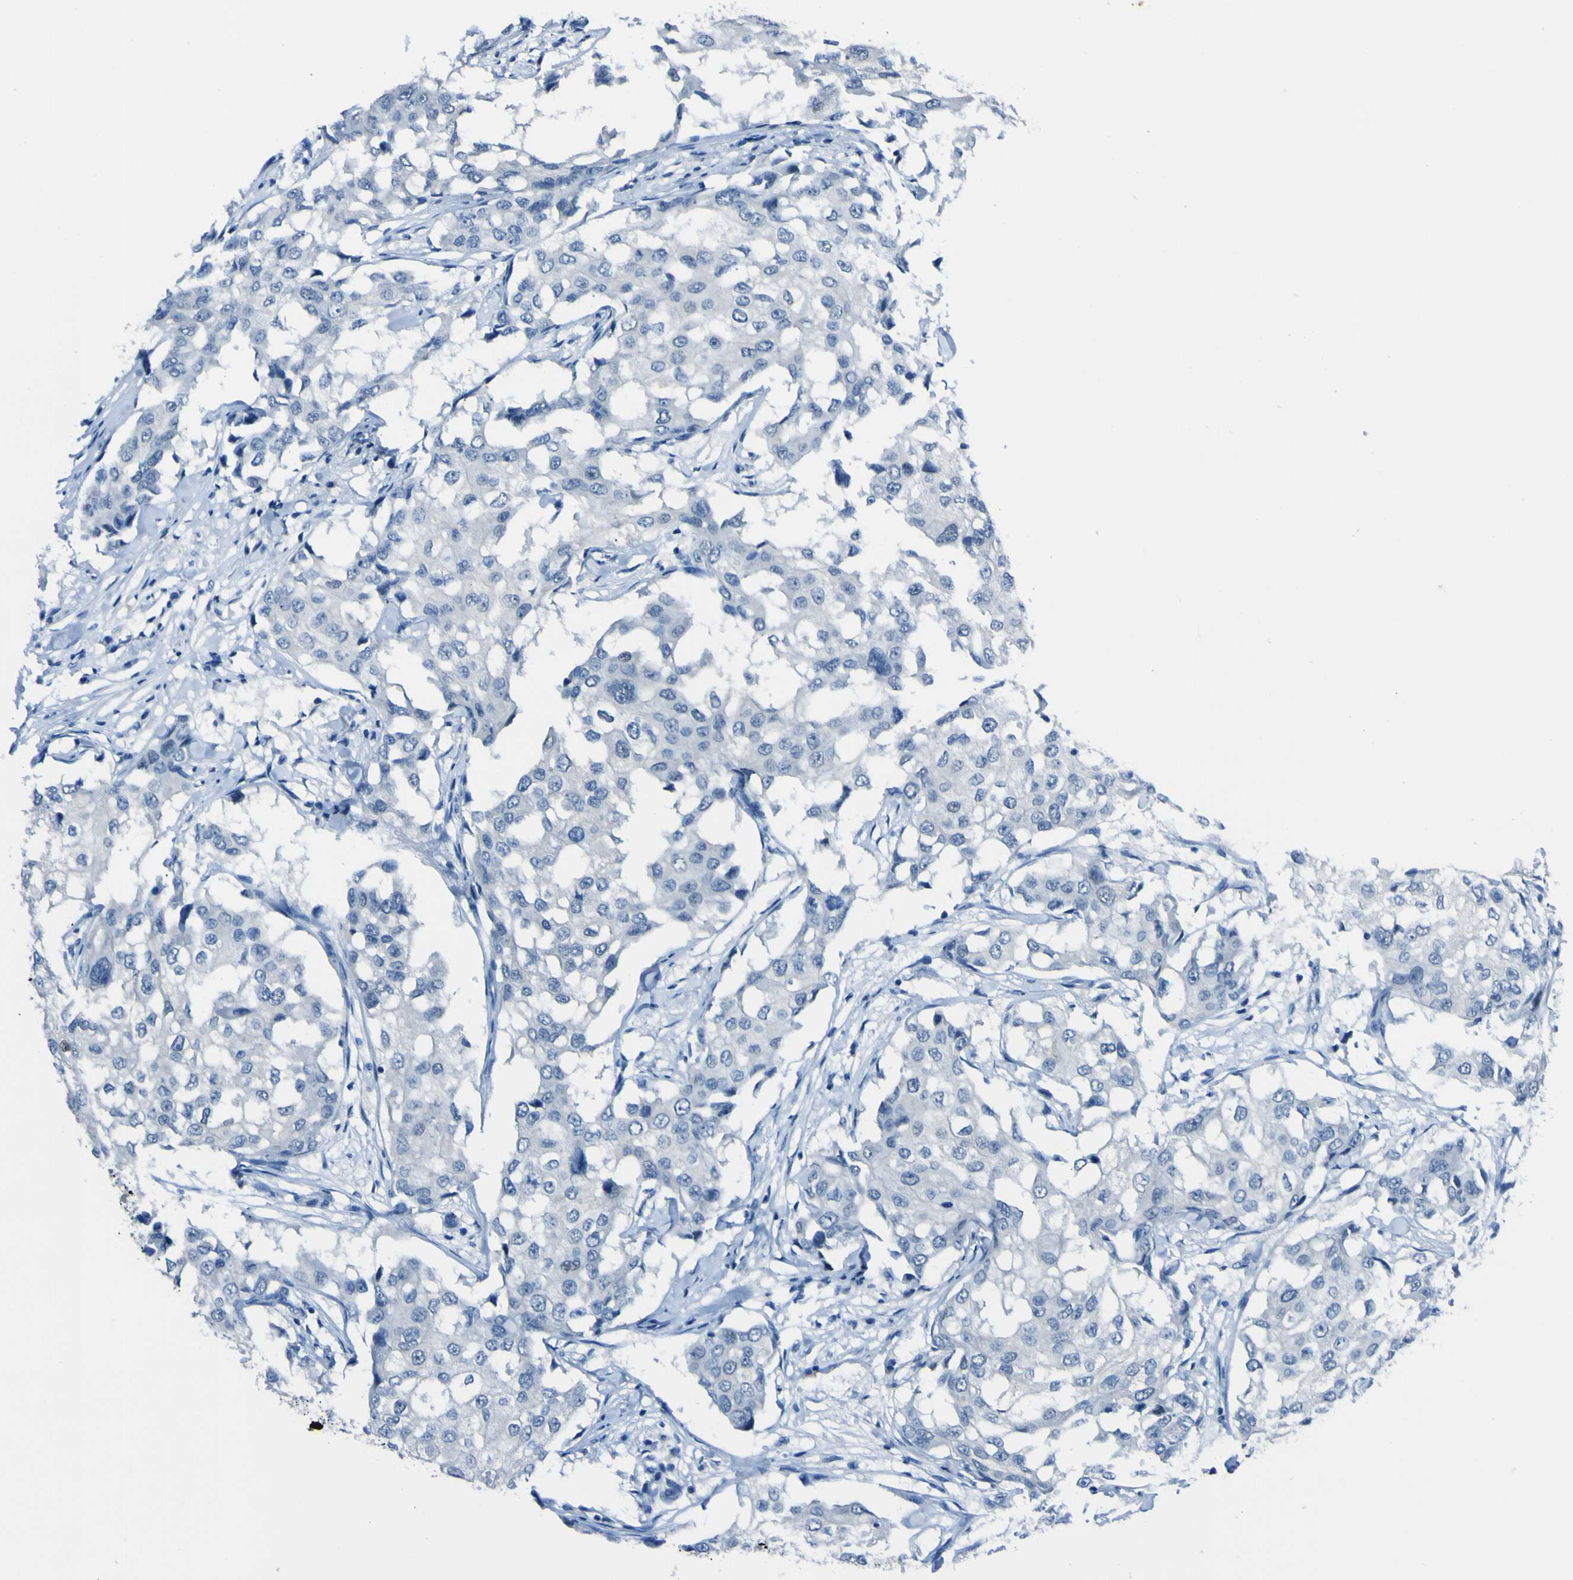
{"staining": {"intensity": "negative", "quantity": "none", "location": "none"}, "tissue": "breast cancer", "cell_type": "Tumor cells", "image_type": "cancer", "snomed": [{"axis": "morphology", "description": "Duct carcinoma"}, {"axis": "topography", "description": "Breast"}], "caption": "Protein analysis of breast infiltrating ductal carcinoma exhibits no significant positivity in tumor cells.", "gene": "PHKG1", "patient": {"sex": "female", "age": 27}}